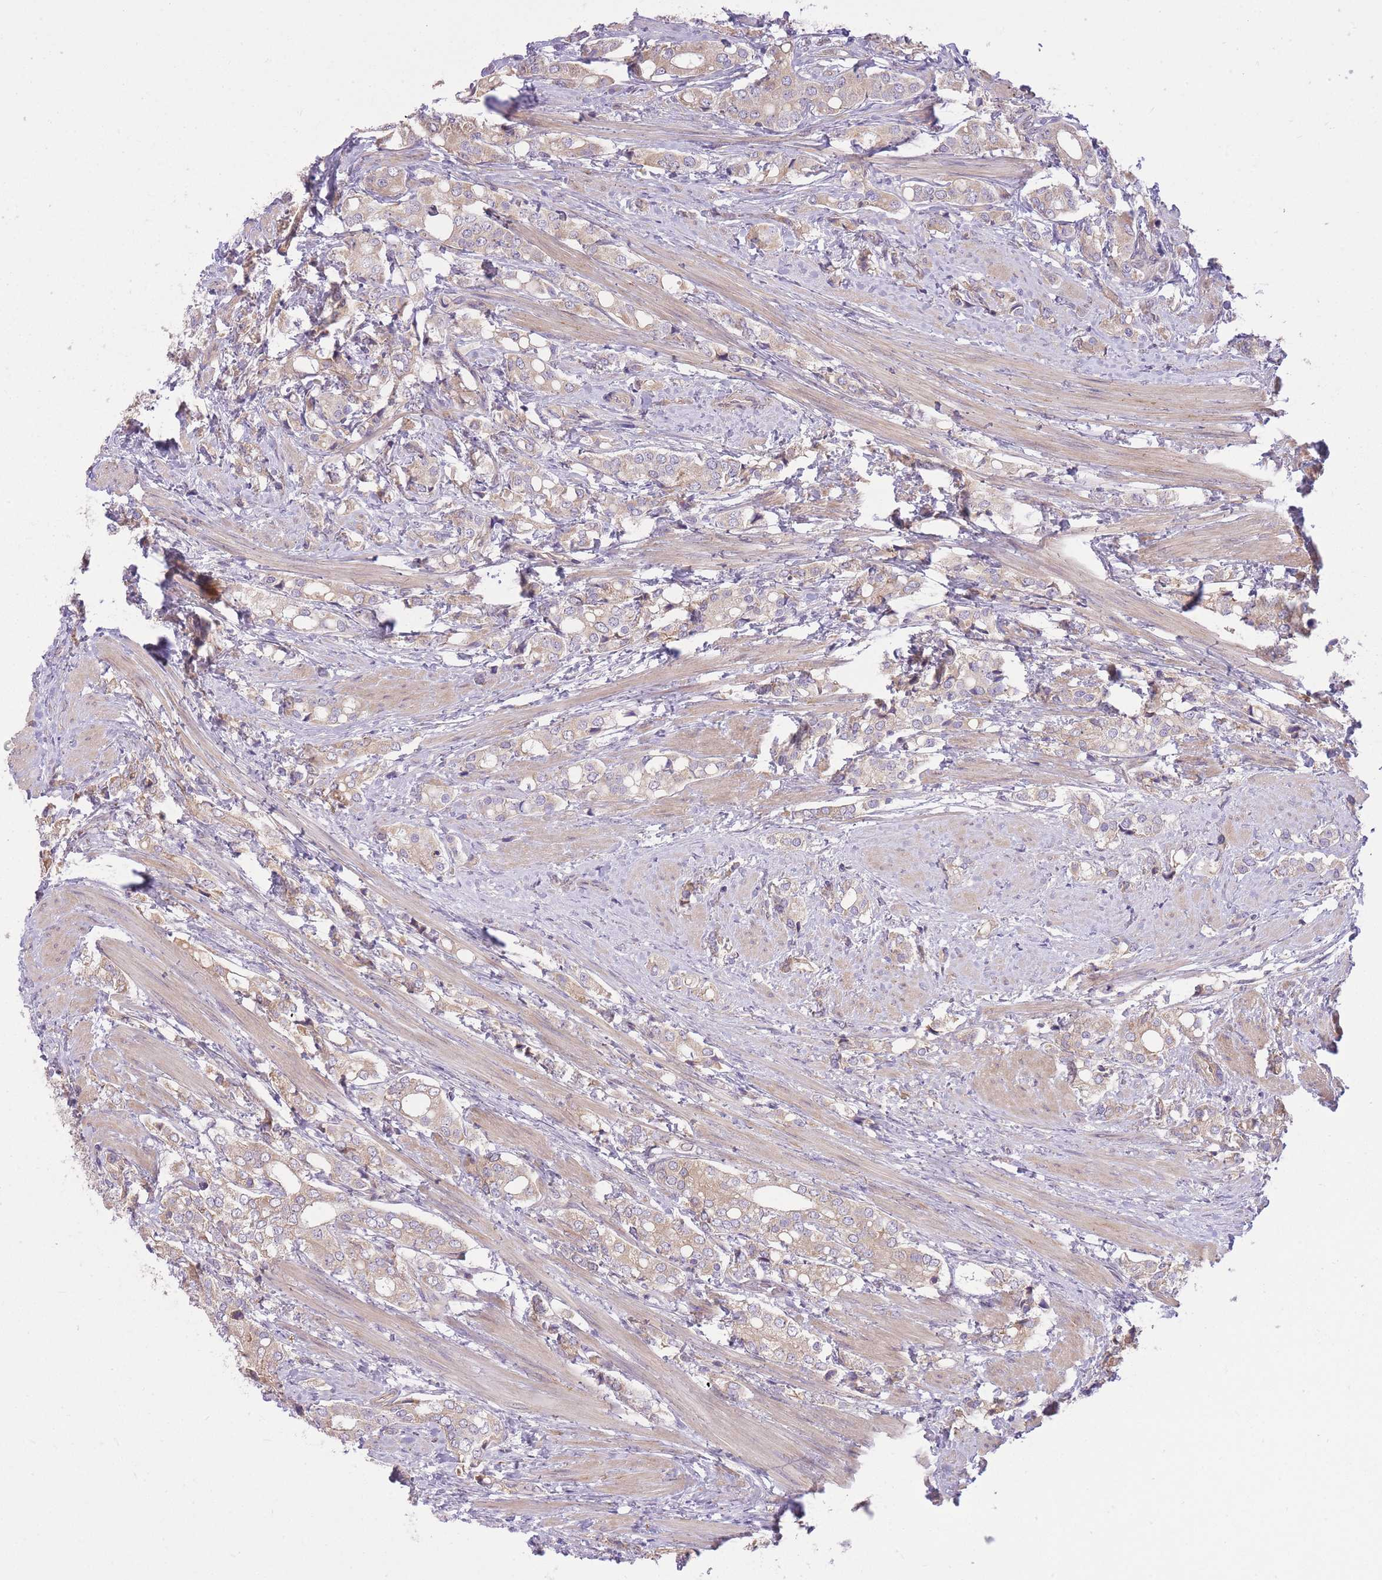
{"staining": {"intensity": "weak", "quantity": "25%-75%", "location": "cytoplasmic/membranous"}, "tissue": "prostate cancer", "cell_type": "Tumor cells", "image_type": "cancer", "snomed": [{"axis": "morphology", "description": "Adenocarcinoma, High grade"}, {"axis": "topography", "description": "Prostate"}], "caption": "Weak cytoplasmic/membranous staining is identified in approximately 25%-75% of tumor cells in high-grade adenocarcinoma (prostate).", "gene": "REV1", "patient": {"sex": "male", "age": 71}}